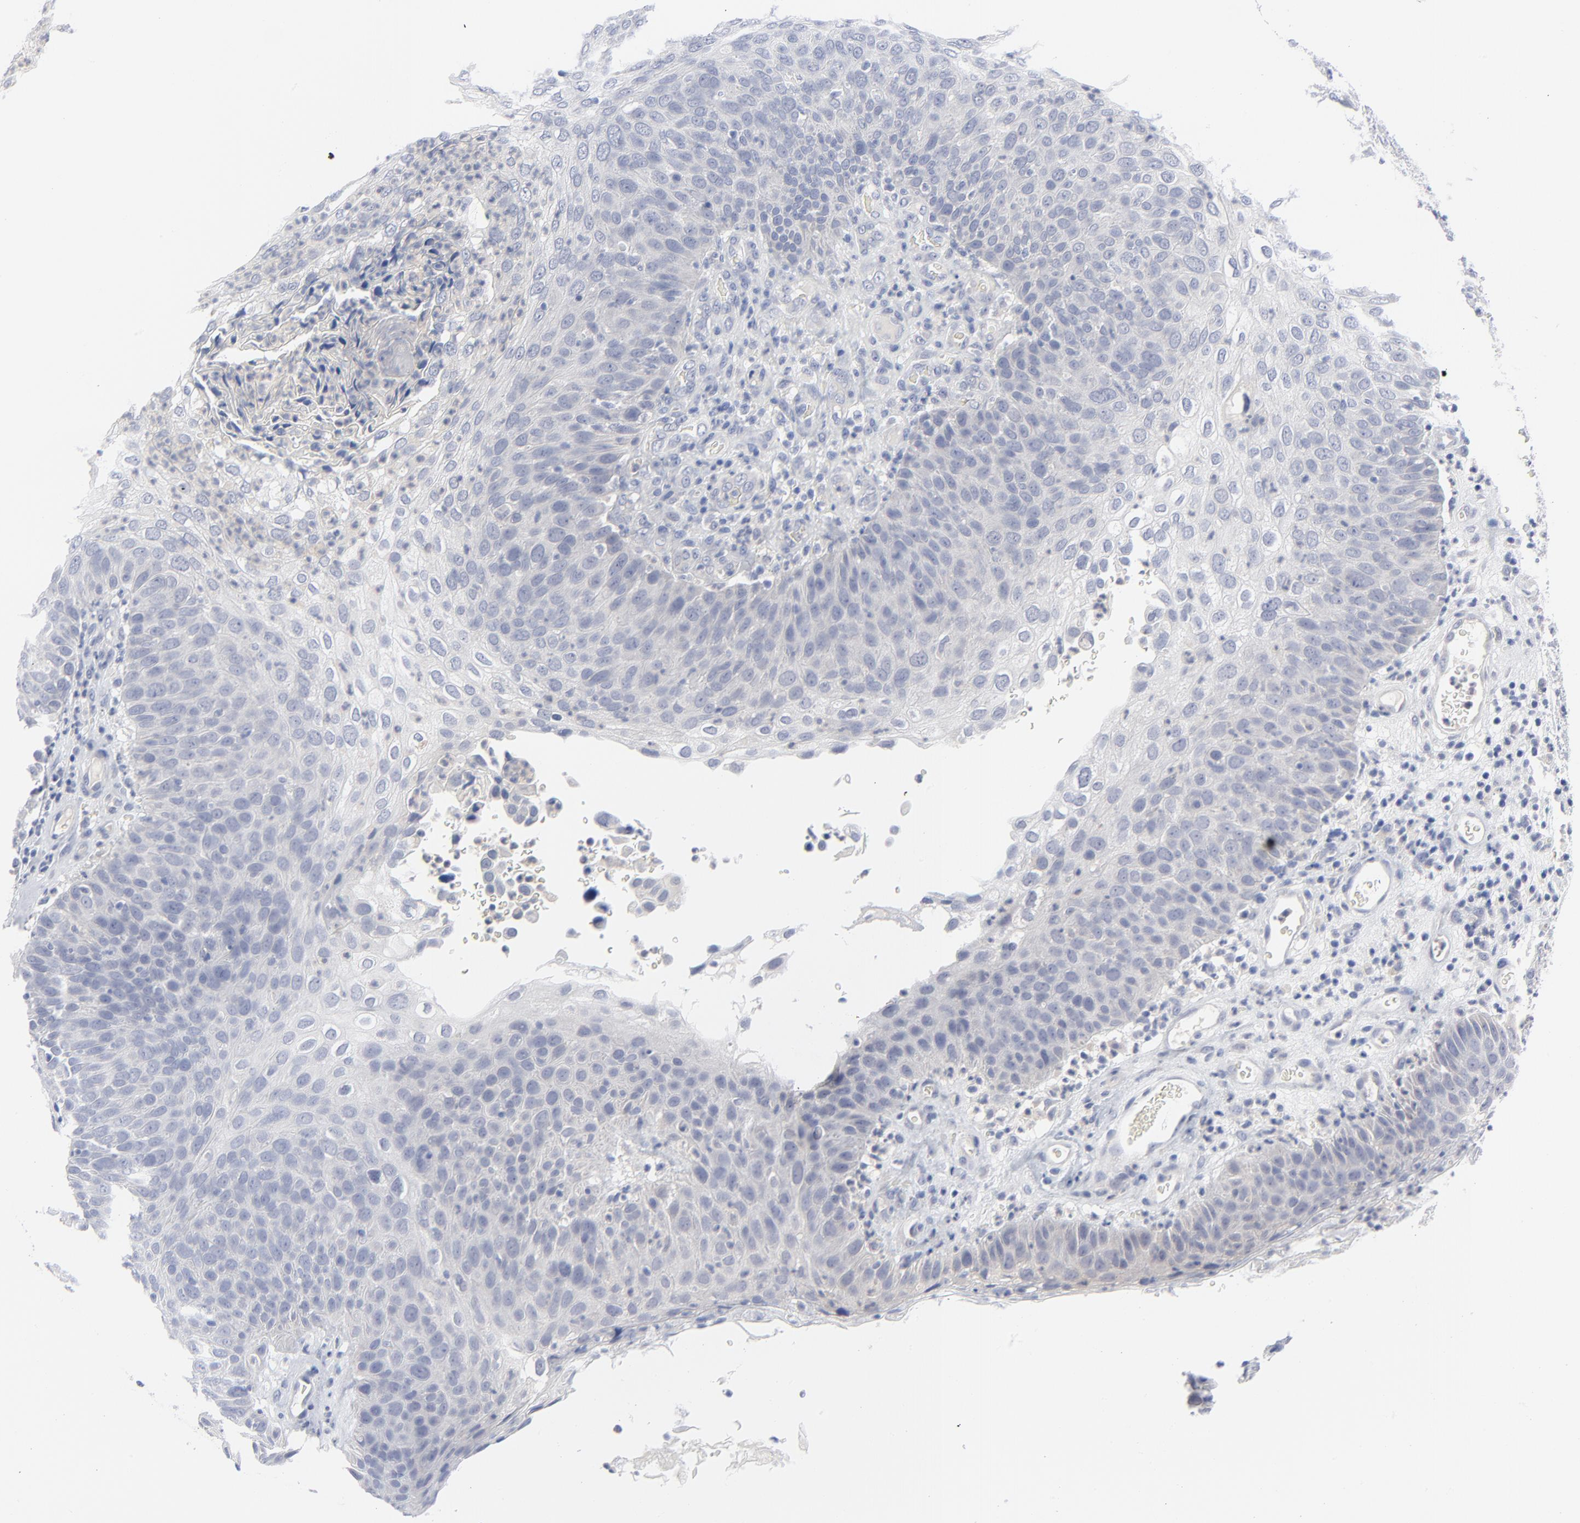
{"staining": {"intensity": "negative", "quantity": "none", "location": "none"}, "tissue": "skin cancer", "cell_type": "Tumor cells", "image_type": "cancer", "snomed": [{"axis": "morphology", "description": "Squamous cell carcinoma, NOS"}, {"axis": "topography", "description": "Skin"}], "caption": "There is no significant positivity in tumor cells of skin squamous cell carcinoma.", "gene": "CLEC4G", "patient": {"sex": "male", "age": 87}}